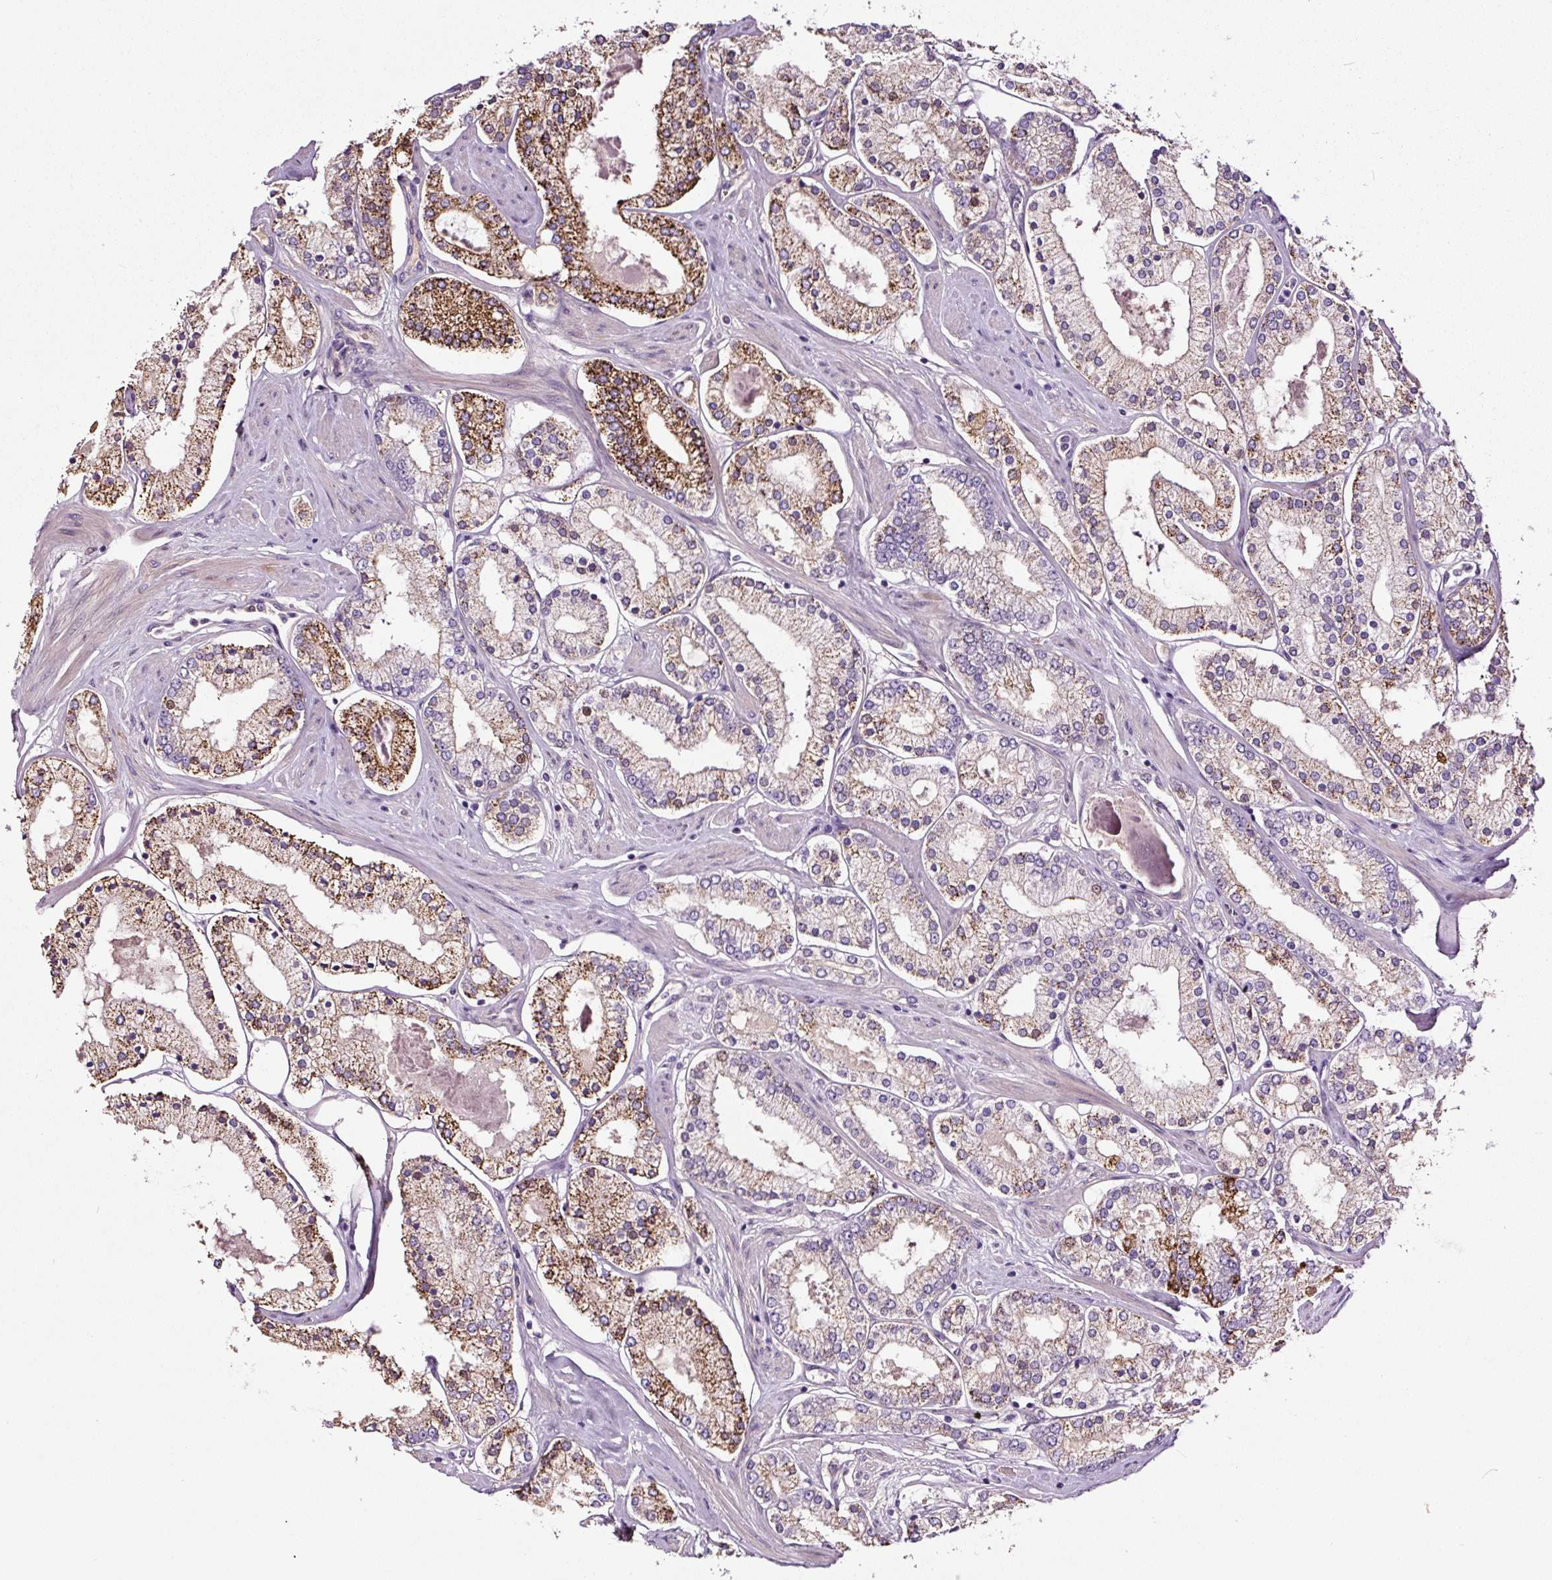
{"staining": {"intensity": "strong", "quantity": "25%-75%", "location": "cytoplasmic/membranous"}, "tissue": "prostate cancer", "cell_type": "Tumor cells", "image_type": "cancer", "snomed": [{"axis": "morphology", "description": "Adenocarcinoma, Low grade"}, {"axis": "topography", "description": "Prostate"}], "caption": "A brown stain highlights strong cytoplasmic/membranous staining of a protein in human prostate cancer (adenocarcinoma (low-grade)) tumor cells. The protein of interest is stained brown, and the nuclei are stained in blue (DAB (3,3'-diaminobenzidine) IHC with brightfield microscopy, high magnification).", "gene": "LRRC24", "patient": {"sex": "male", "age": 42}}